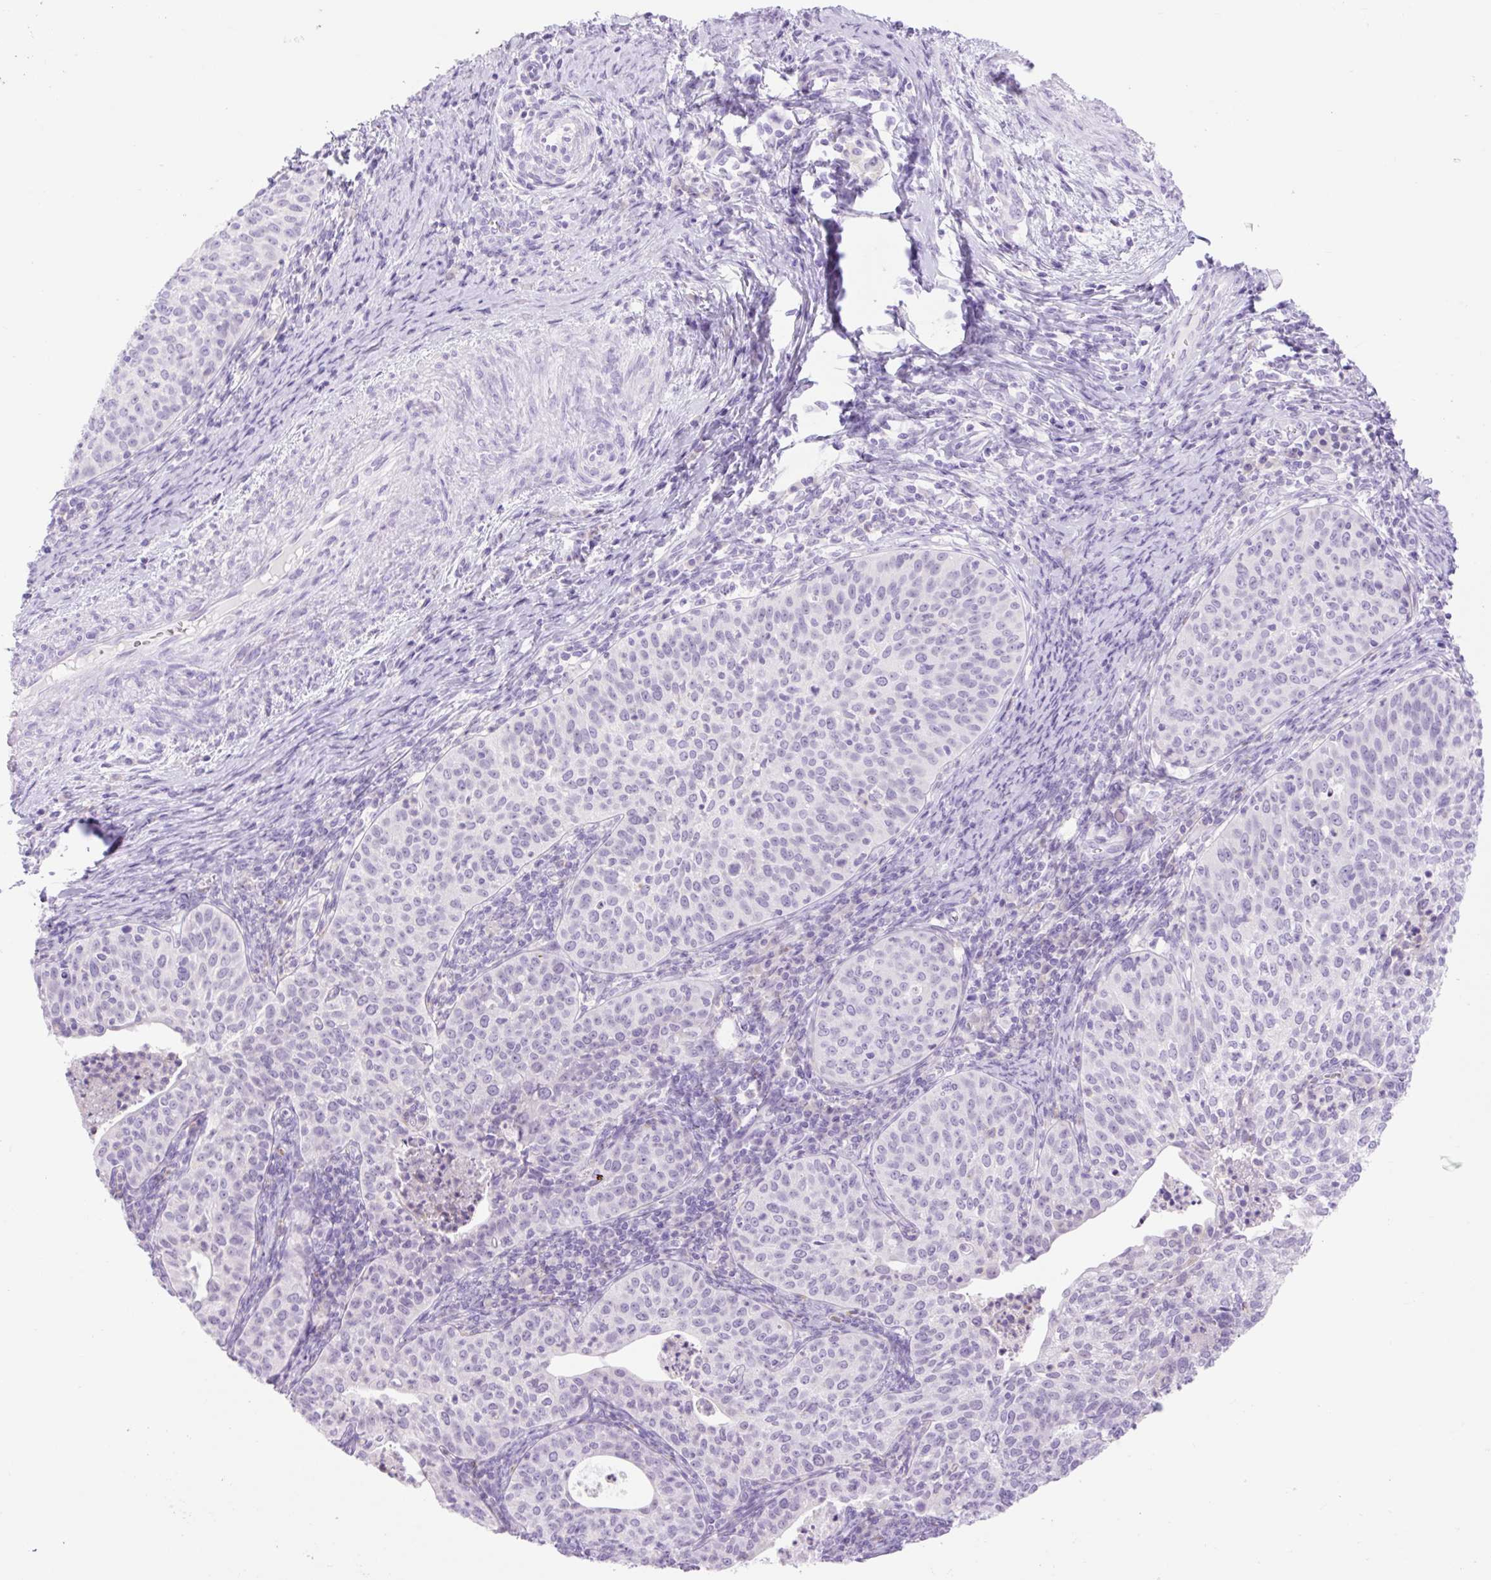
{"staining": {"intensity": "negative", "quantity": "none", "location": "none"}, "tissue": "cervical cancer", "cell_type": "Tumor cells", "image_type": "cancer", "snomed": [{"axis": "morphology", "description": "Squamous cell carcinoma, NOS"}, {"axis": "topography", "description": "Cervix"}], "caption": "IHC of human cervical cancer (squamous cell carcinoma) exhibits no expression in tumor cells.", "gene": "SLC25A40", "patient": {"sex": "female", "age": 30}}